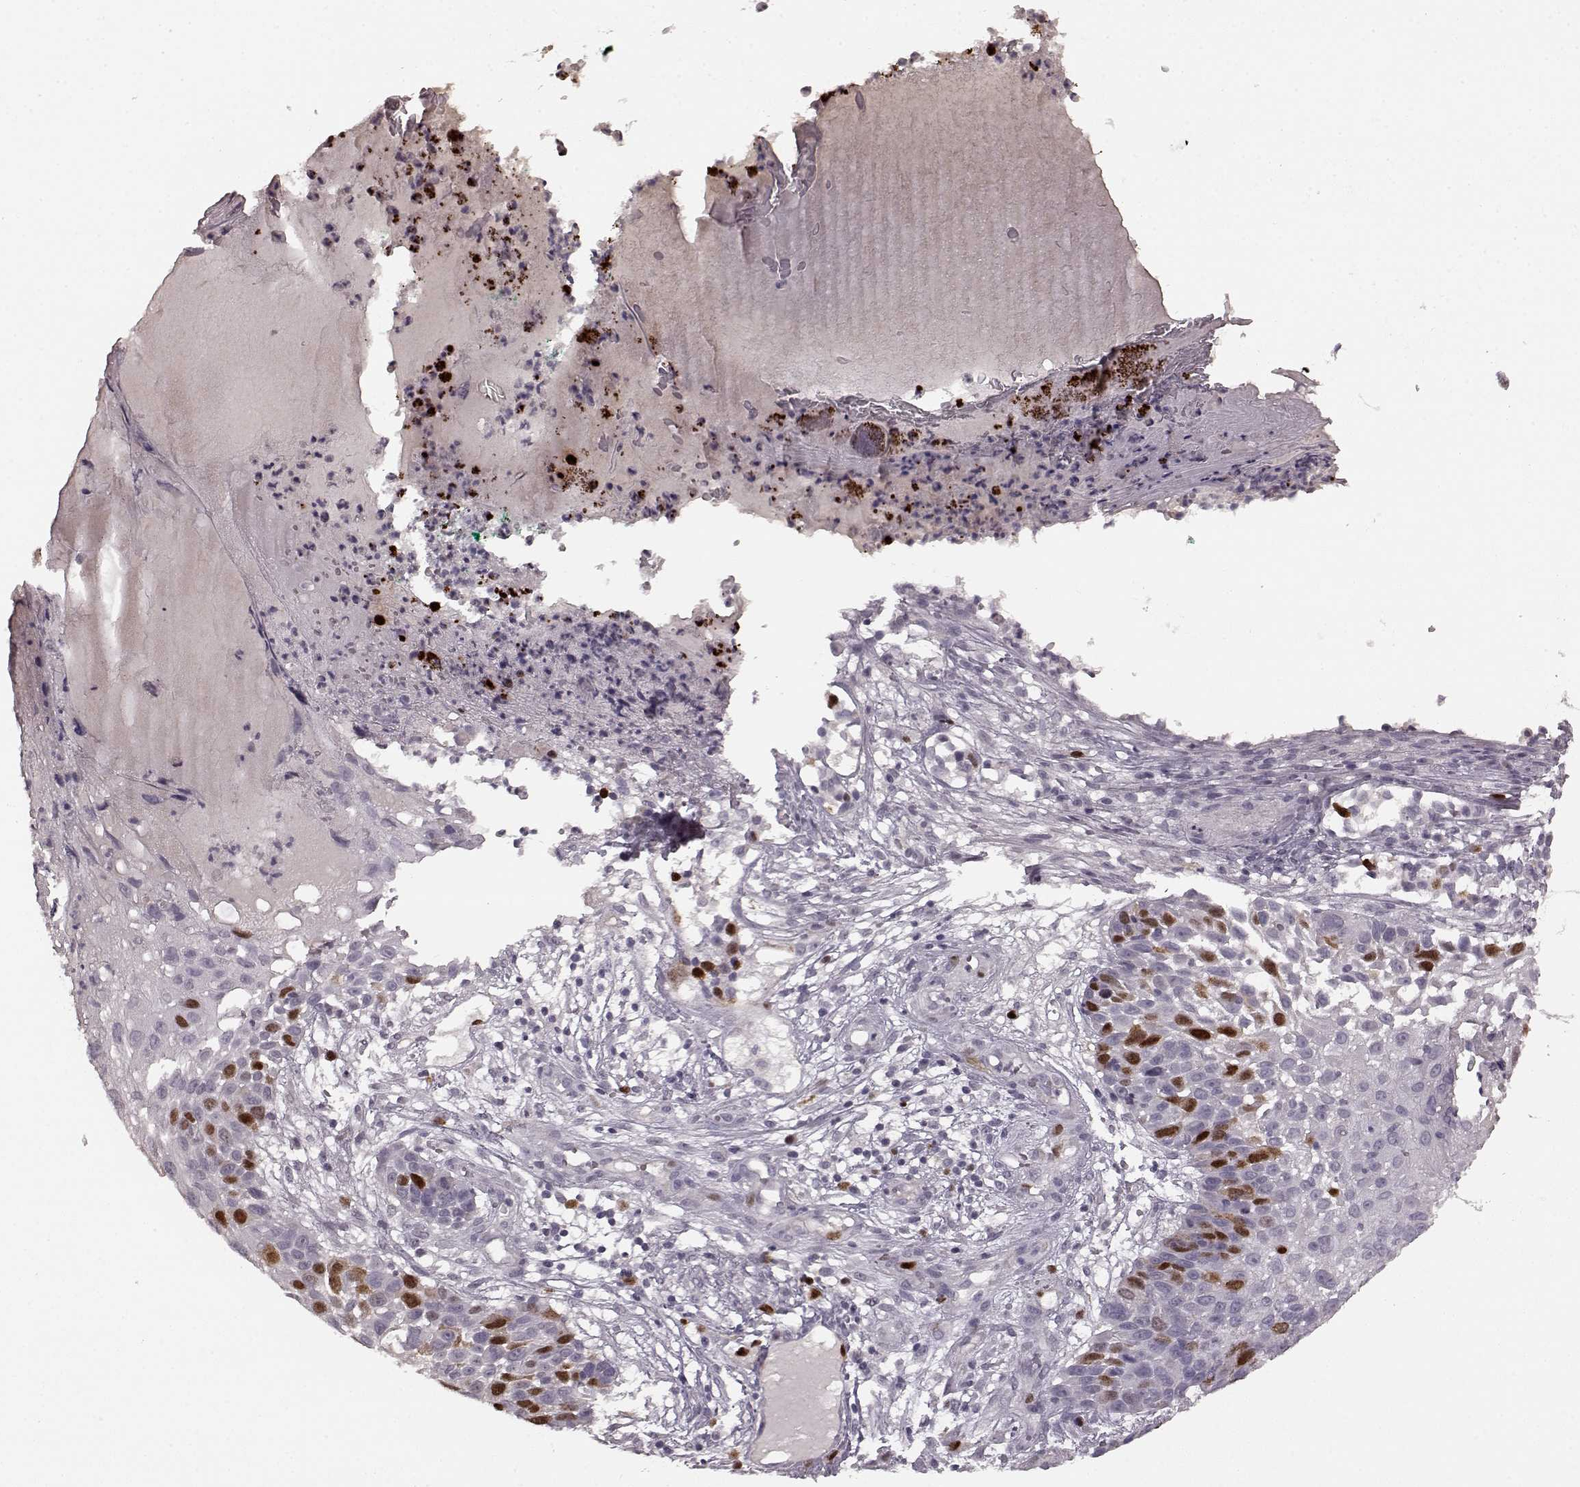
{"staining": {"intensity": "strong", "quantity": "<25%", "location": "nuclear"}, "tissue": "skin cancer", "cell_type": "Tumor cells", "image_type": "cancer", "snomed": [{"axis": "morphology", "description": "Squamous cell carcinoma, NOS"}, {"axis": "topography", "description": "Skin"}], "caption": "IHC micrograph of human skin squamous cell carcinoma stained for a protein (brown), which reveals medium levels of strong nuclear expression in about <25% of tumor cells.", "gene": "CCNA2", "patient": {"sex": "male", "age": 92}}